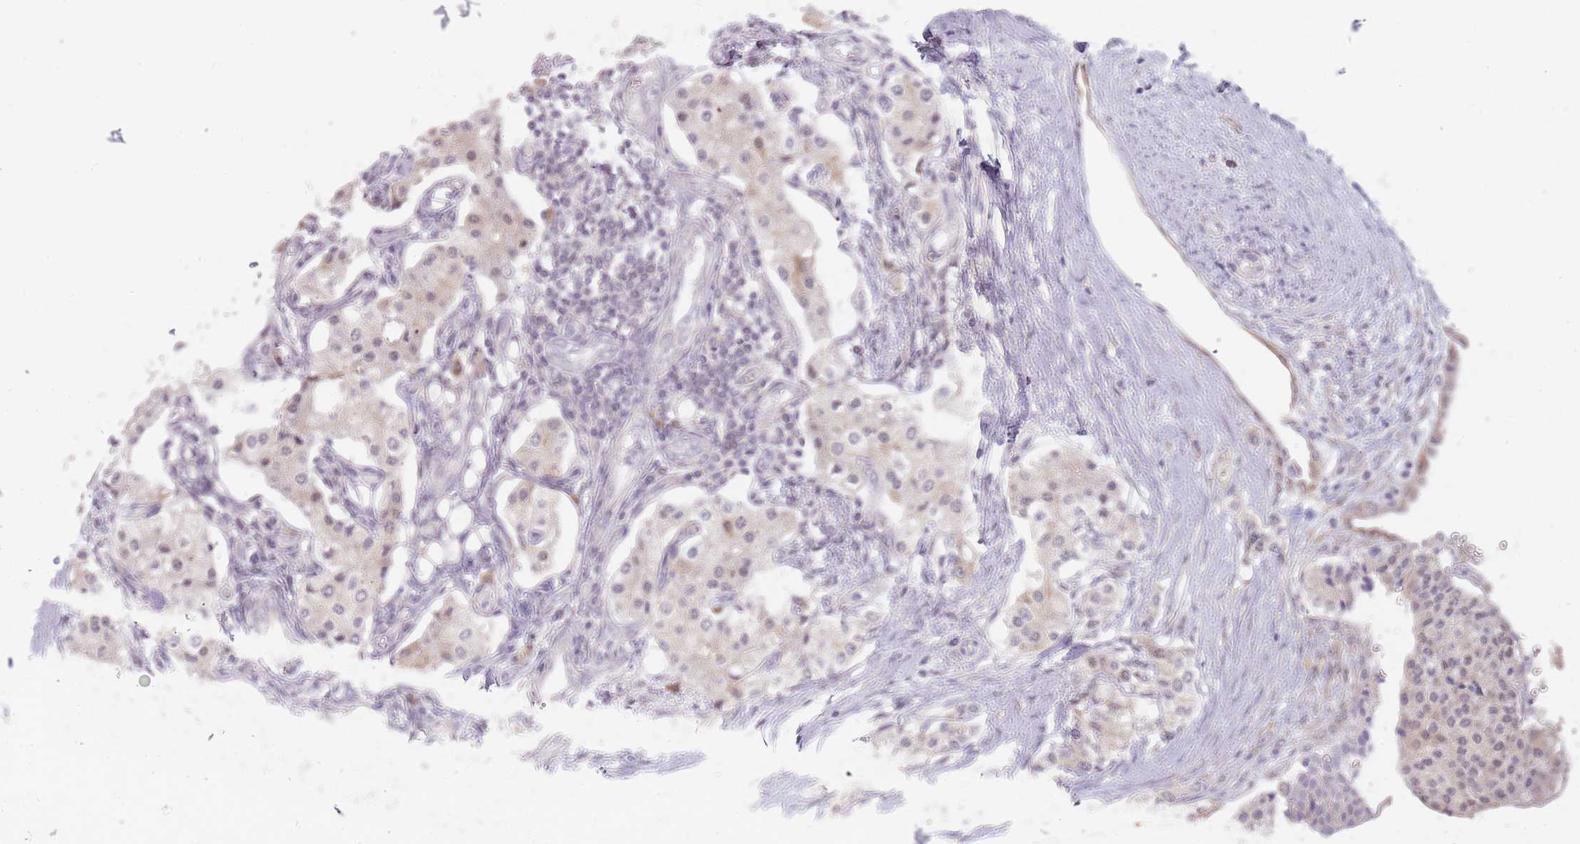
{"staining": {"intensity": "weak", "quantity": "25%-75%", "location": "cytoplasmic/membranous"}, "tissue": "carcinoid", "cell_type": "Tumor cells", "image_type": "cancer", "snomed": [{"axis": "morphology", "description": "Carcinoid, malignant, NOS"}, {"axis": "topography", "description": "Colon"}], "caption": "DAB immunohistochemical staining of human malignant carcinoid reveals weak cytoplasmic/membranous protein positivity in about 25%-75% of tumor cells. (IHC, brightfield microscopy, high magnification).", "gene": "NAXE", "patient": {"sex": "female", "age": 52}}